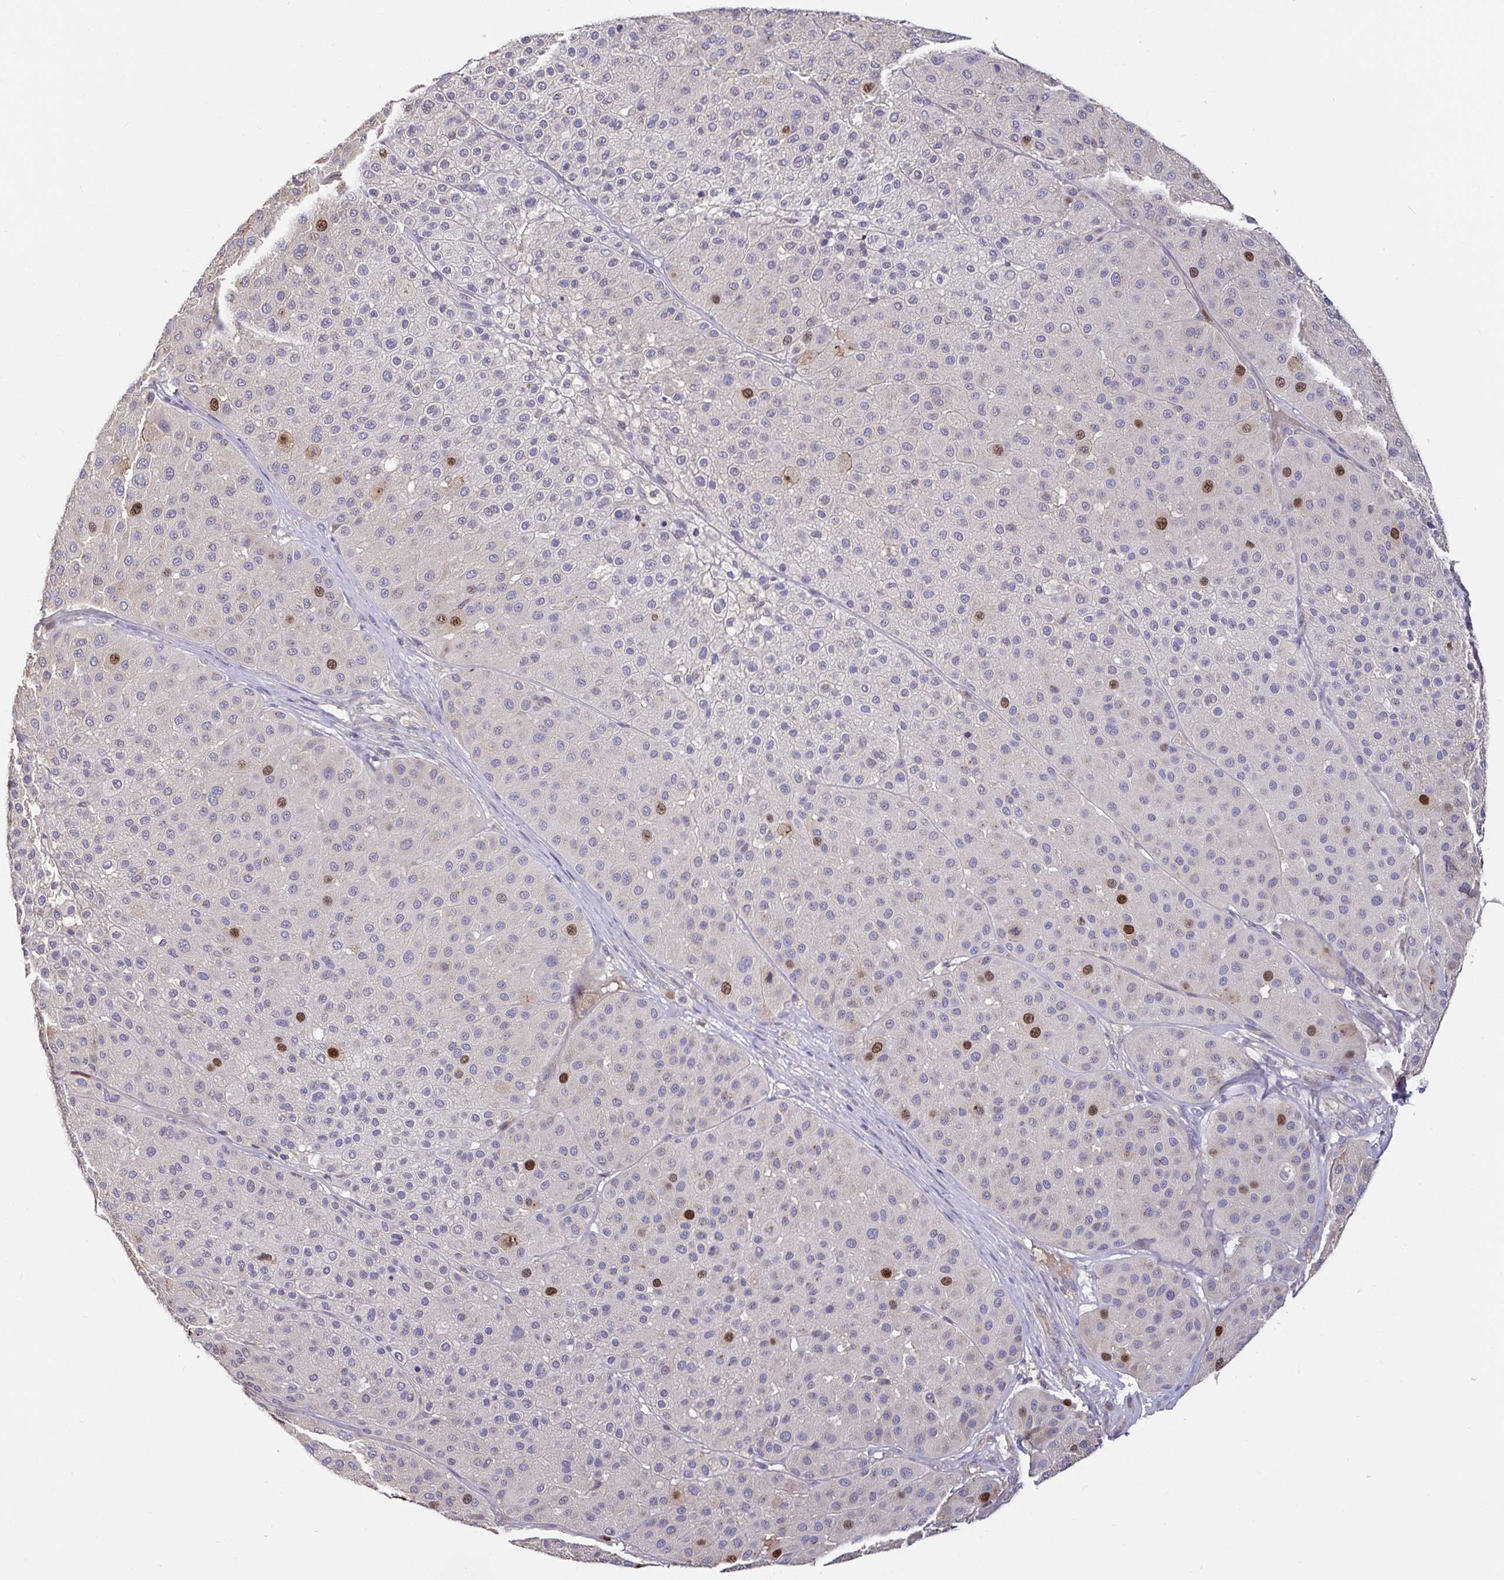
{"staining": {"intensity": "strong", "quantity": "<25%", "location": "nuclear"}, "tissue": "melanoma", "cell_type": "Tumor cells", "image_type": "cancer", "snomed": [{"axis": "morphology", "description": "Malignant melanoma, Metastatic site"}, {"axis": "topography", "description": "Smooth muscle"}], "caption": "Immunohistochemical staining of human melanoma displays strong nuclear protein staining in approximately <25% of tumor cells.", "gene": "ANLN", "patient": {"sex": "male", "age": 41}}